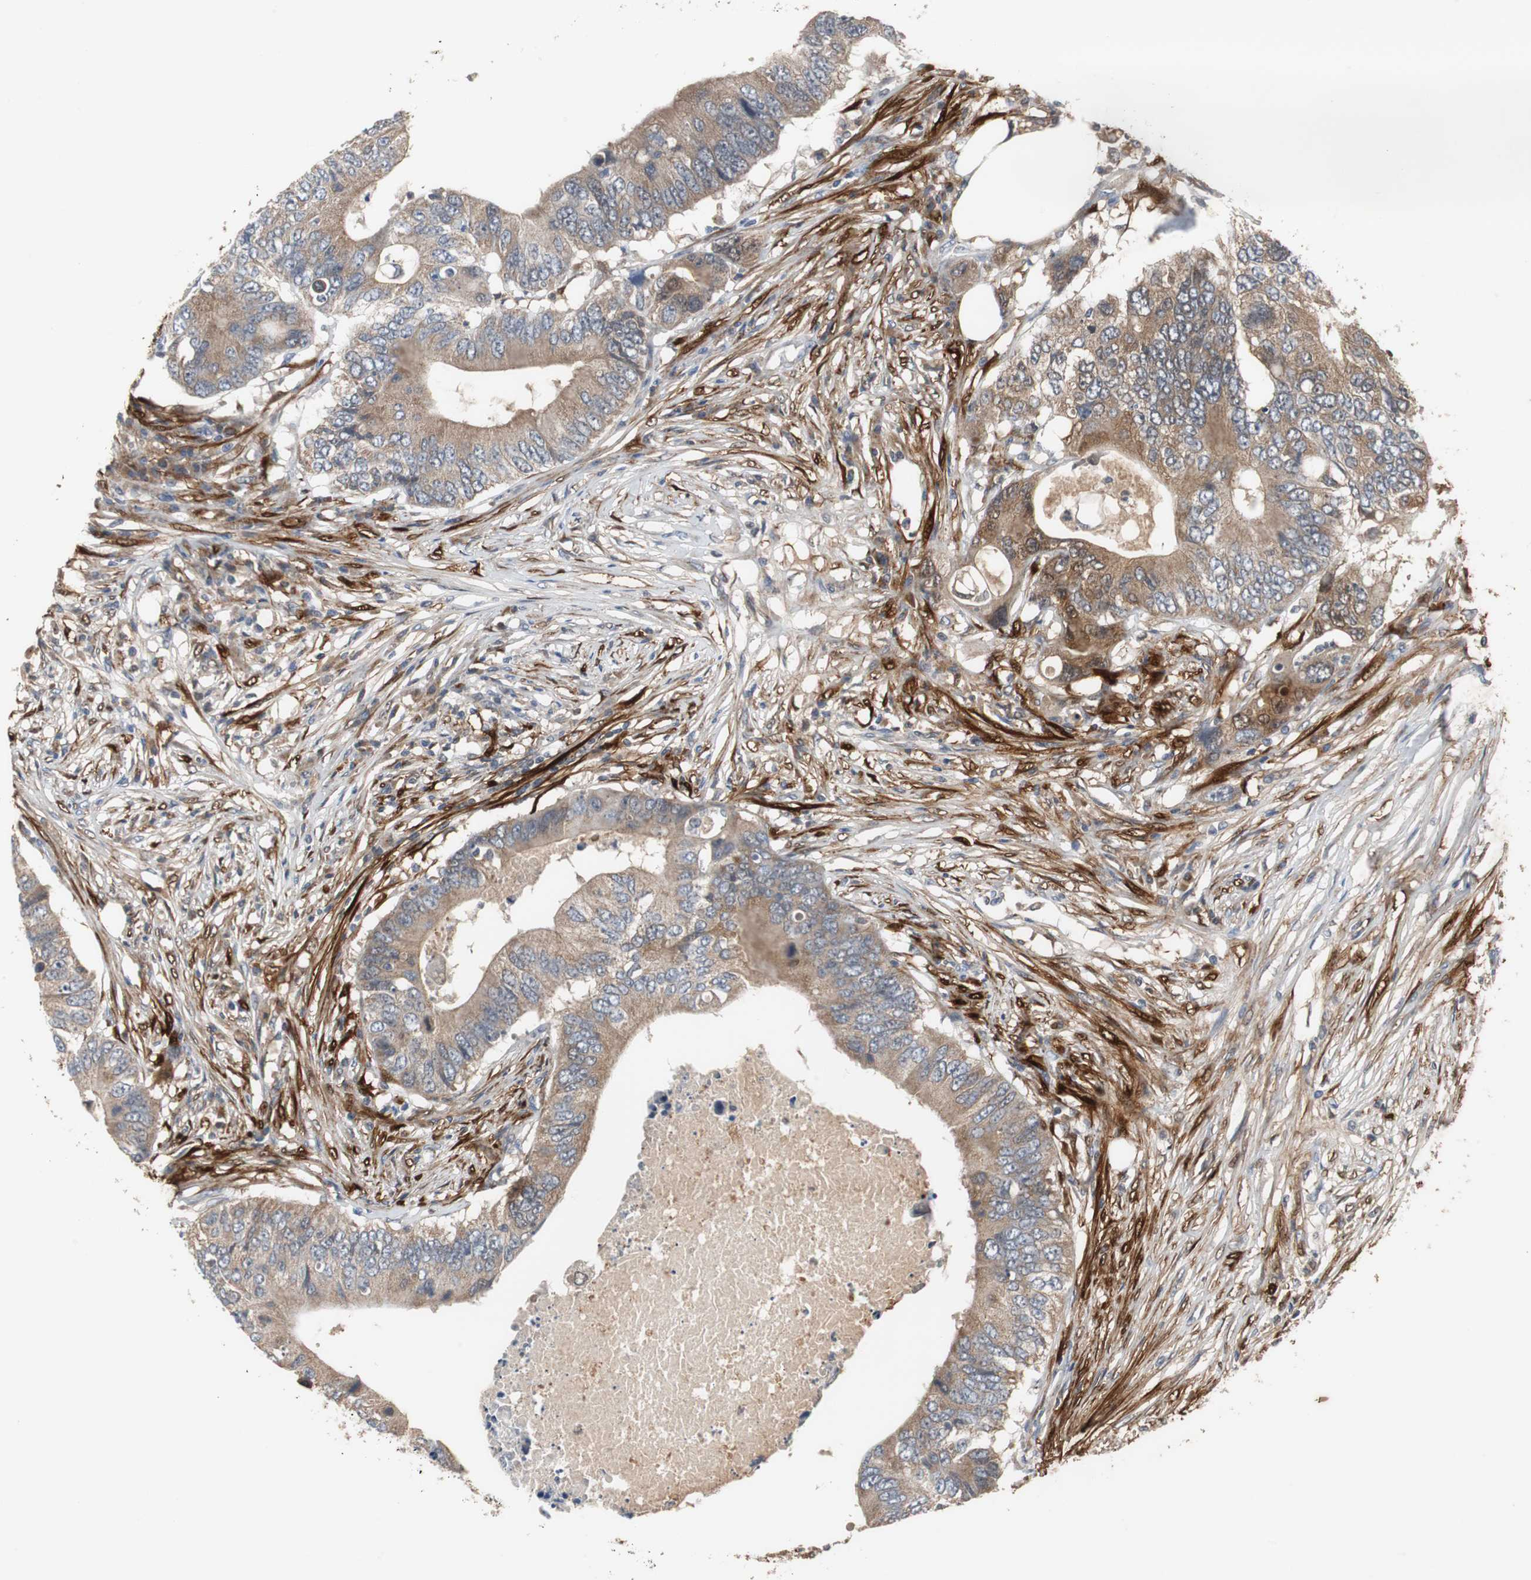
{"staining": {"intensity": "moderate", "quantity": ">75%", "location": "cytoplasmic/membranous"}, "tissue": "colorectal cancer", "cell_type": "Tumor cells", "image_type": "cancer", "snomed": [{"axis": "morphology", "description": "Adenocarcinoma, NOS"}, {"axis": "topography", "description": "Colon"}], "caption": "DAB (3,3'-diaminobenzidine) immunohistochemical staining of human colorectal cancer displays moderate cytoplasmic/membranous protein positivity in about >75% of tumor cells. (DAB IHC, brown staining for protein, blue staining for nuclei).", "gene": "CALB2", "patient": {"sex": "male", "age": 71}}